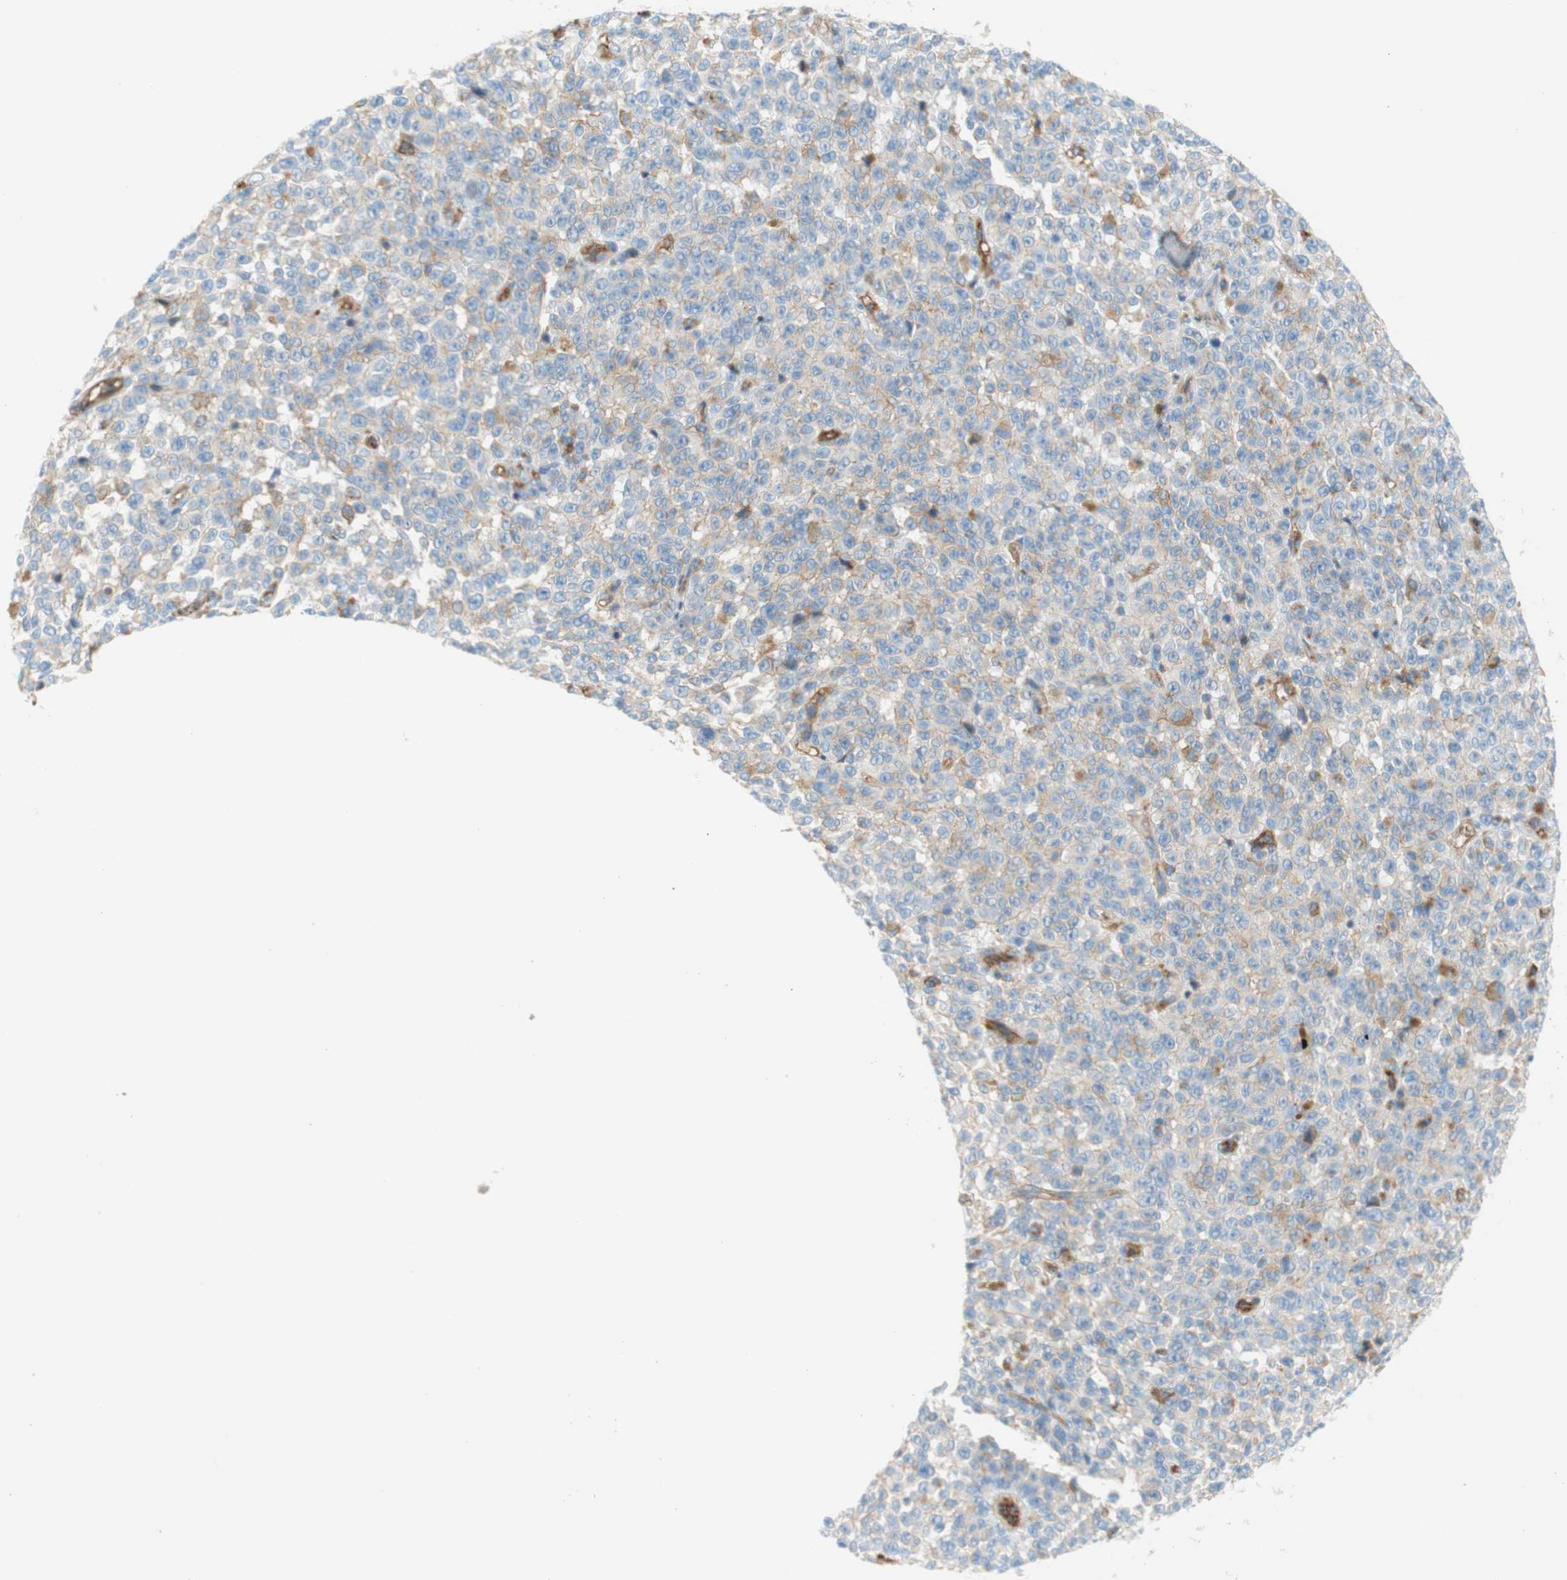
{"staining": {"intensity": "weak", "quantity": "25%-75%", "location": "cytoplasmic/membranous"}, "tissue": "melanoma", "cell_type": "Tumor cells", "image_type": "cancer", "snomed": [{"axis": "morphology", "description": "Malignant melanoma, NOS"}, {"axis": "topography", "description": "Skin"}], "caption": "Malignant melanoma was stained to show a protein in brown. There is low levels of weak cytoplasmic/membranous expression in approximately 25%-75% of tumor cells.", "gene": "STOM", "patient": {"sex": "female", "age": 82}}